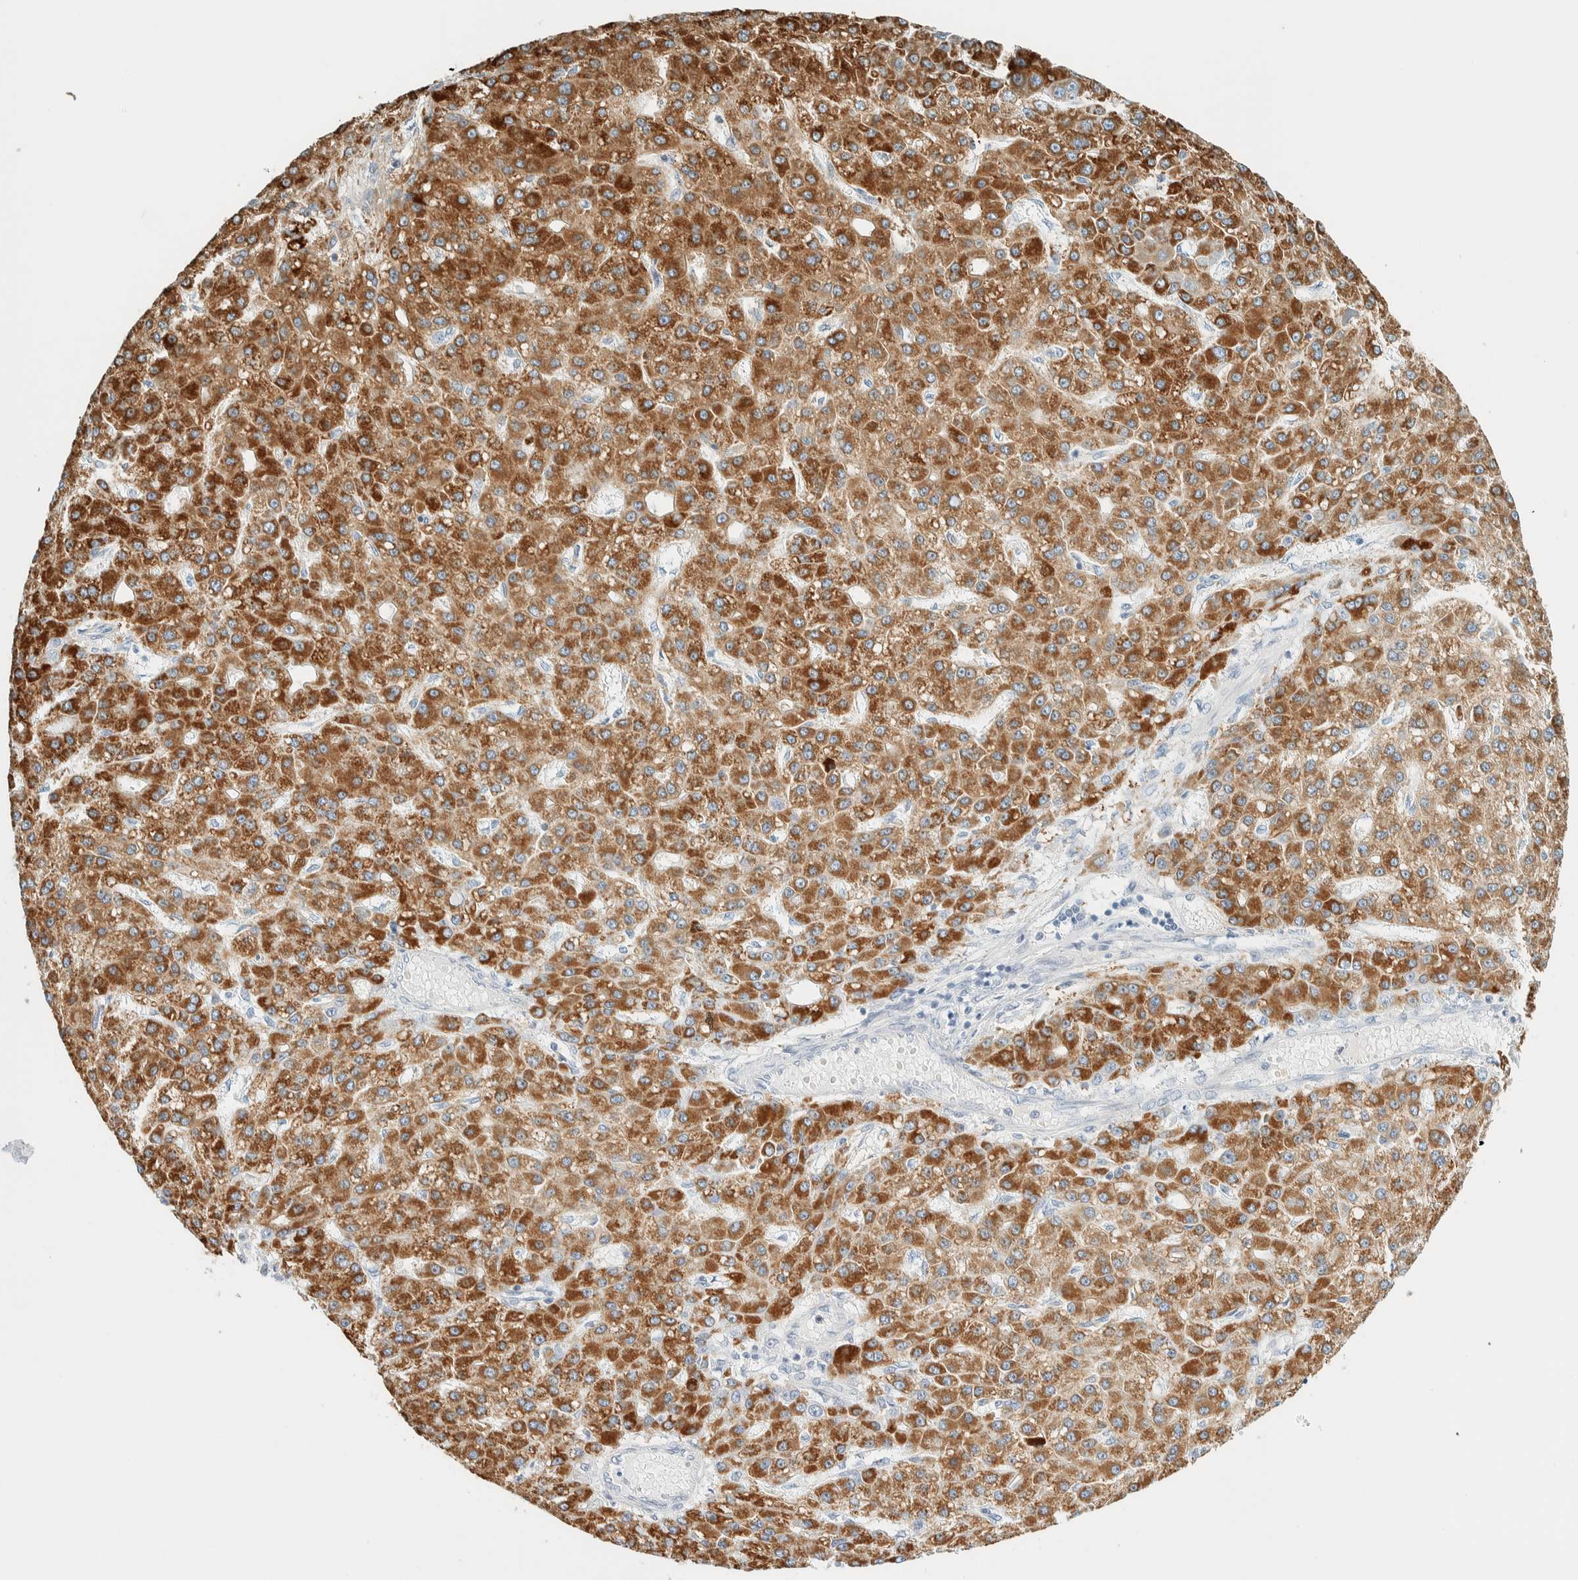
{"staining": {"intensity": "strong", "quantity": ">75%", "location": "cytoplasmic/membranous"}, "tissue": "liver cancer", "cell_type": "Tumor cells", "image_type": "cancer", "snomed": [{"axis": "morphology", "description": "Carcinoma, Hepatocellular, NOS"}, {"axis": "topography", "description": "Liver"}], "caption": "Liver cancer (hepatocellular carcinoma) stained with IHC shows strong cytoplasmic/membranous expression in approximately >75% of tumor cells.", "gene": "NDE1", "patient": {"sex": "male", "age": 67}}